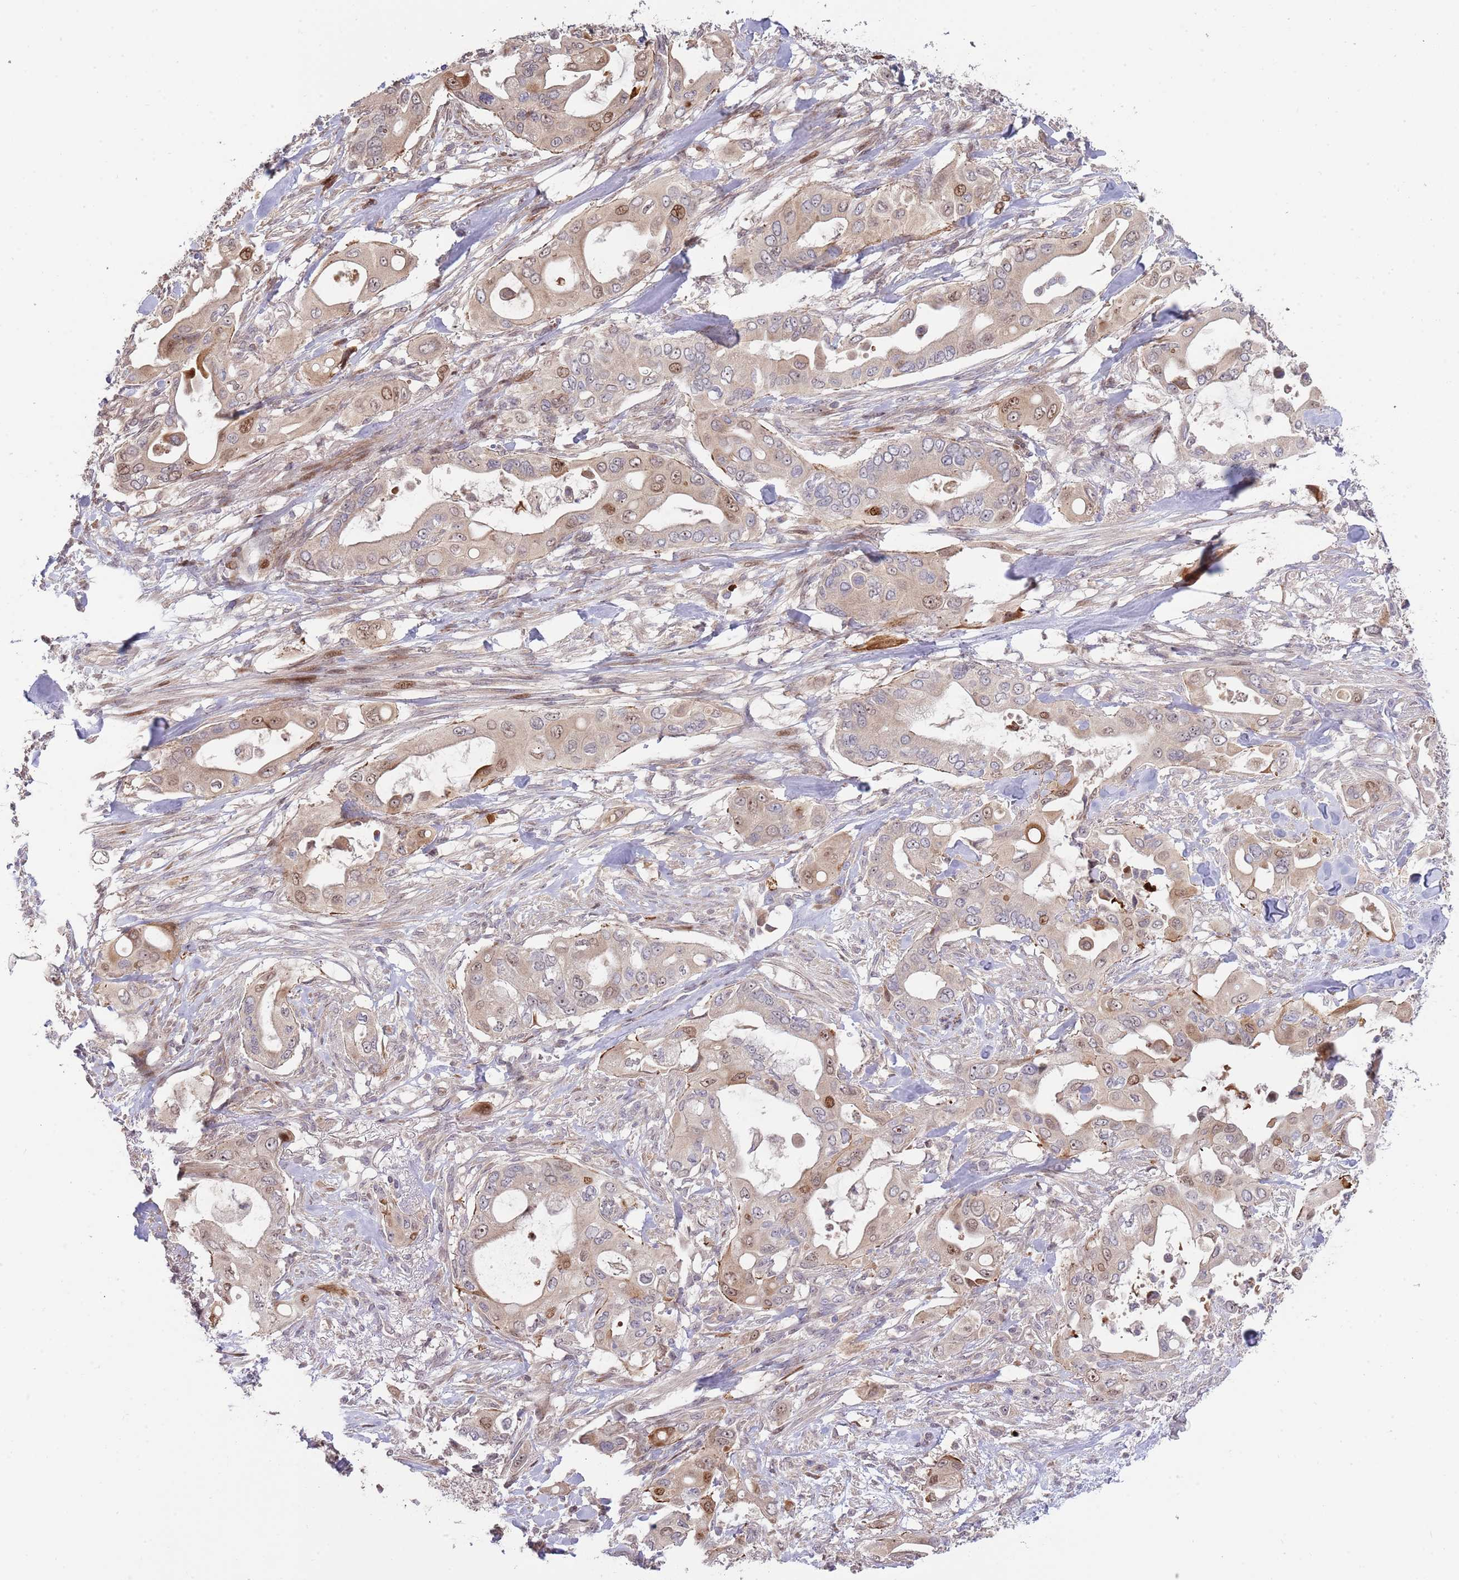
{"staining": {"intensity": "moderate", "quantity": "<25%", "location": "nuclear"}, "tissue": "pancreatic cancer", "cell_type": "Tumor cells", "image_type": "cancer", "snomed": [{"axis": "morphology", "description": "Adenocarcinoma, NOS"}, {"axis": "topography", "description": "Pancreas"}], "caption": "Human pancreatic cancer stained for a protein (brown) displays moderate nuclear positive positivity in about <25% of tumor cells.", "gene": "SYNDIG1L", "patient": {"sex": "male", "age": 57}}